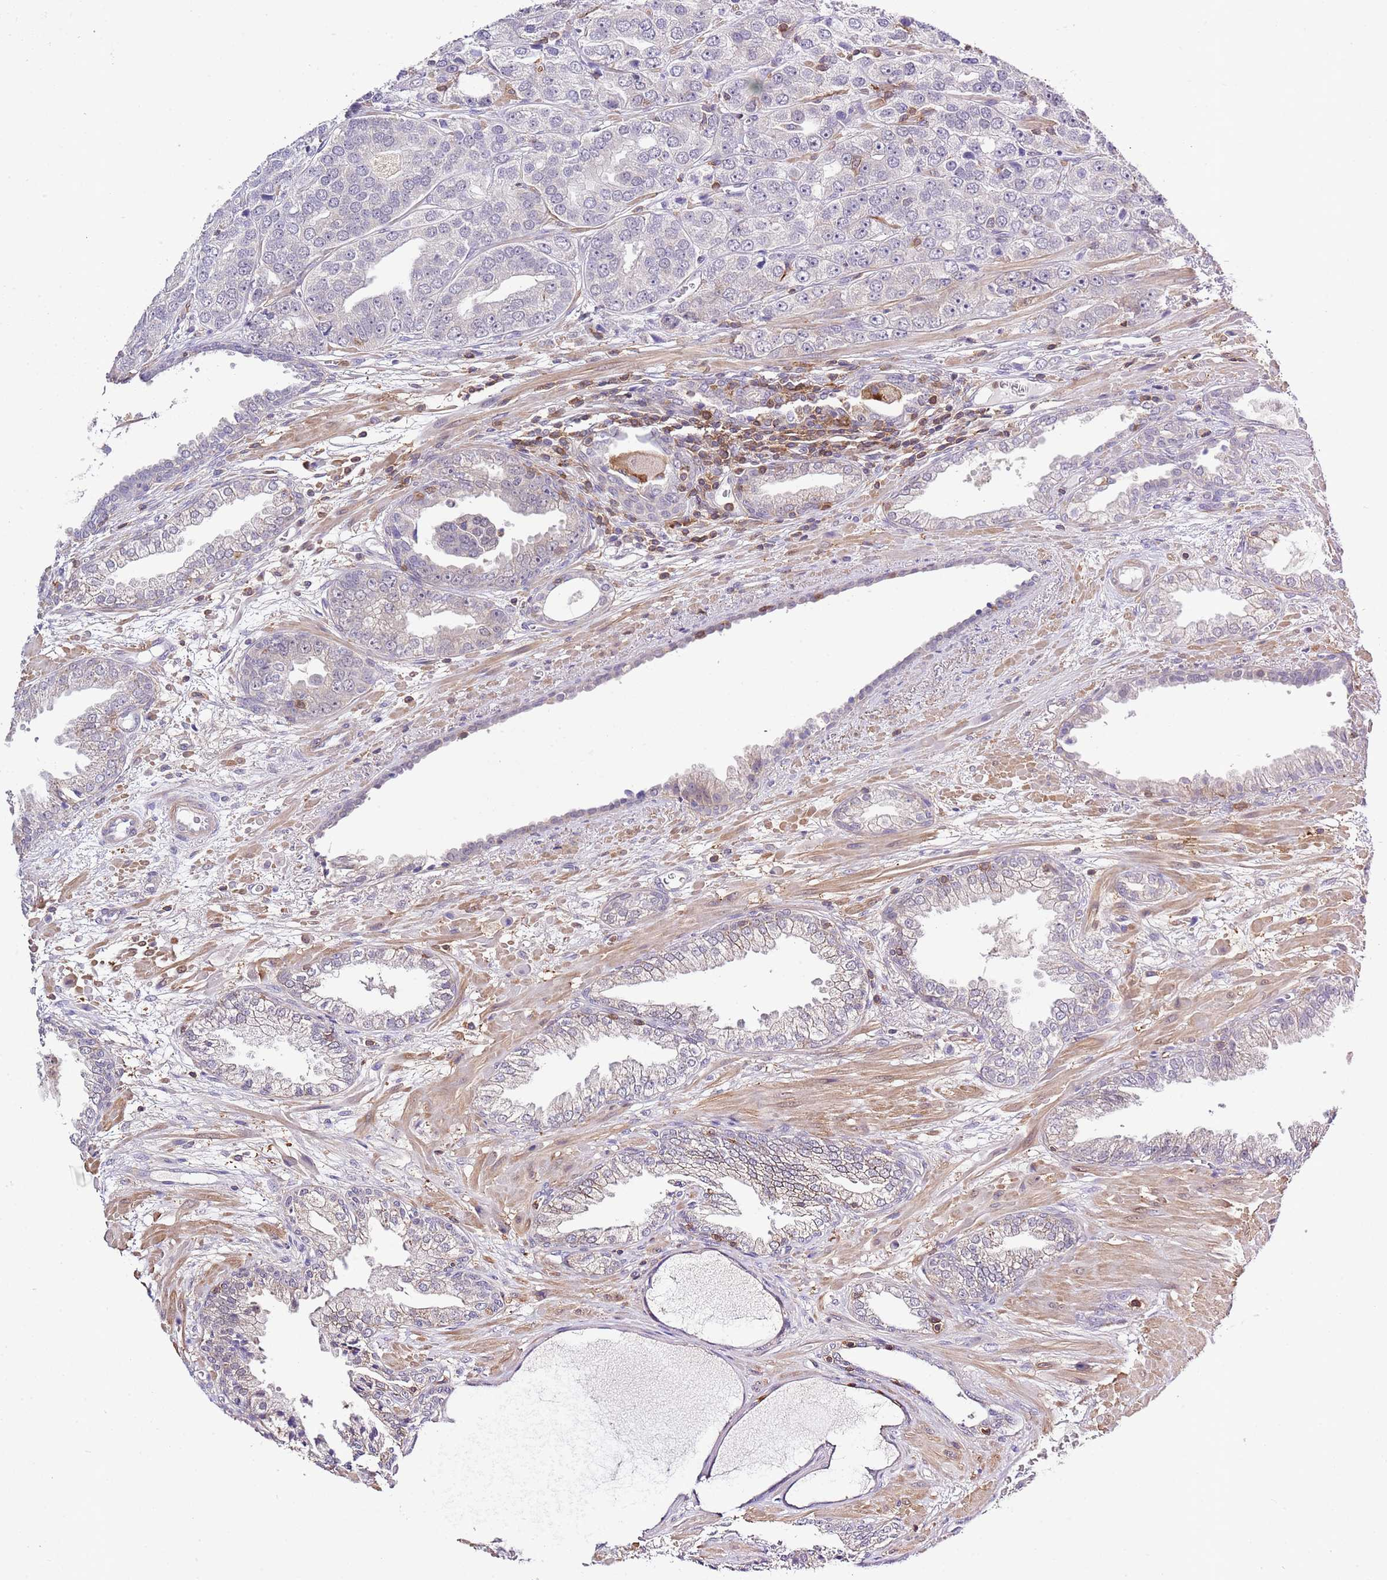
{"staining": {"intensity": "negative", "quantity": "none", "location": "none"}, "tissue": "prostate cancer", "cell_type": "Tumor cells", "image_type": "cancer", "snomed": [{"axis": "morphology", "description": "Adenocarcinoma, High grade"}, {"axis": "topography", "description": "Prostate"}], "caption": "Immunohistochemistry photomicrograph of human prostate cancer stained for a protein (brown), which demonstrates no staining in tumor cells.", "gene": "EFHD1", "patient": {"sex": "male", "age": 71}}